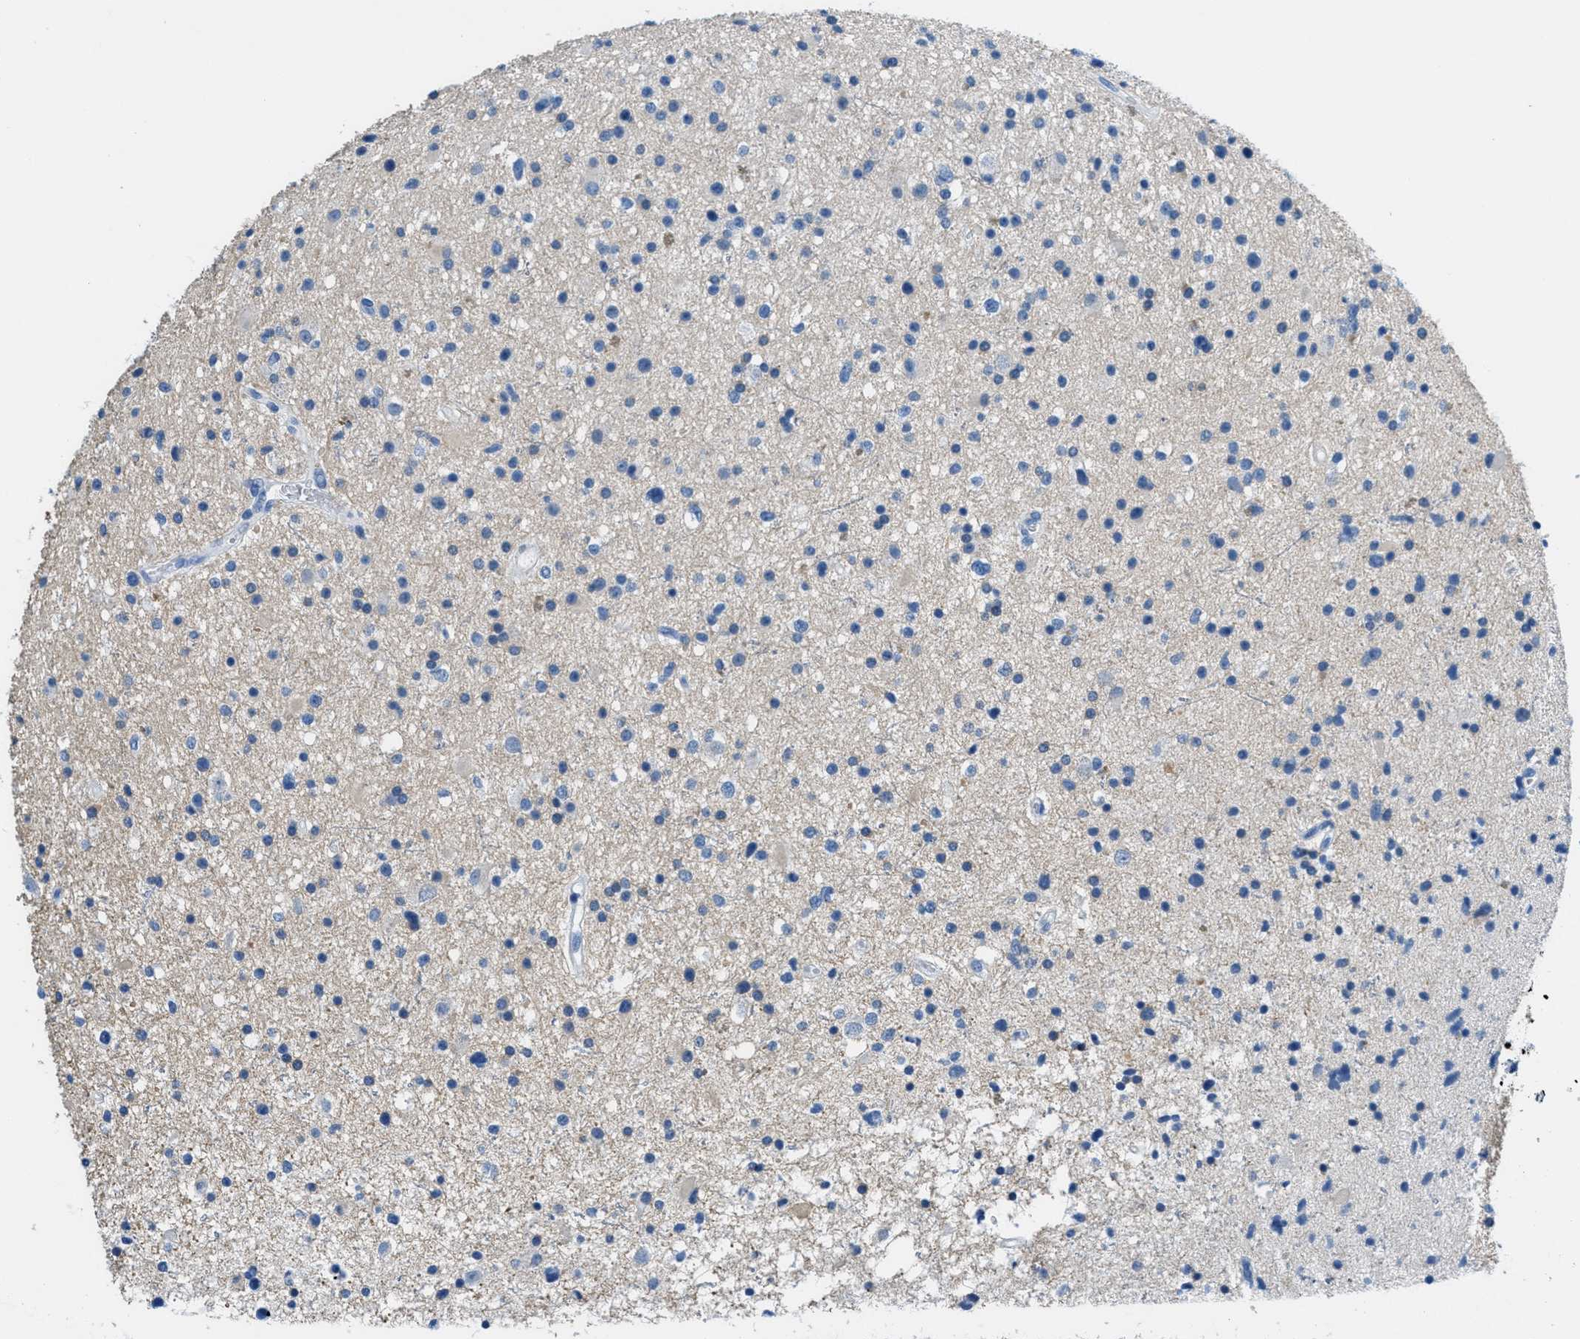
{"staining": {"intensity": "negative", "quantity": "none", "location": "none"}, "tissue": "glioma", "cell_type": "Tumor cells", "image_type": "cancer", "snomed": [{"axis": "morphology", "description": "Glioma, malignant, High grade"}, {"axis": "topography", "description": "Brain"}], "caption": "High power microscopy image of an immunohistochemistry (IHC) photomicrograph of glioma, revealing no significant expression in tumor cells.", "gene": "MGARP", "patient": {"sex": "male", "age": 33}}